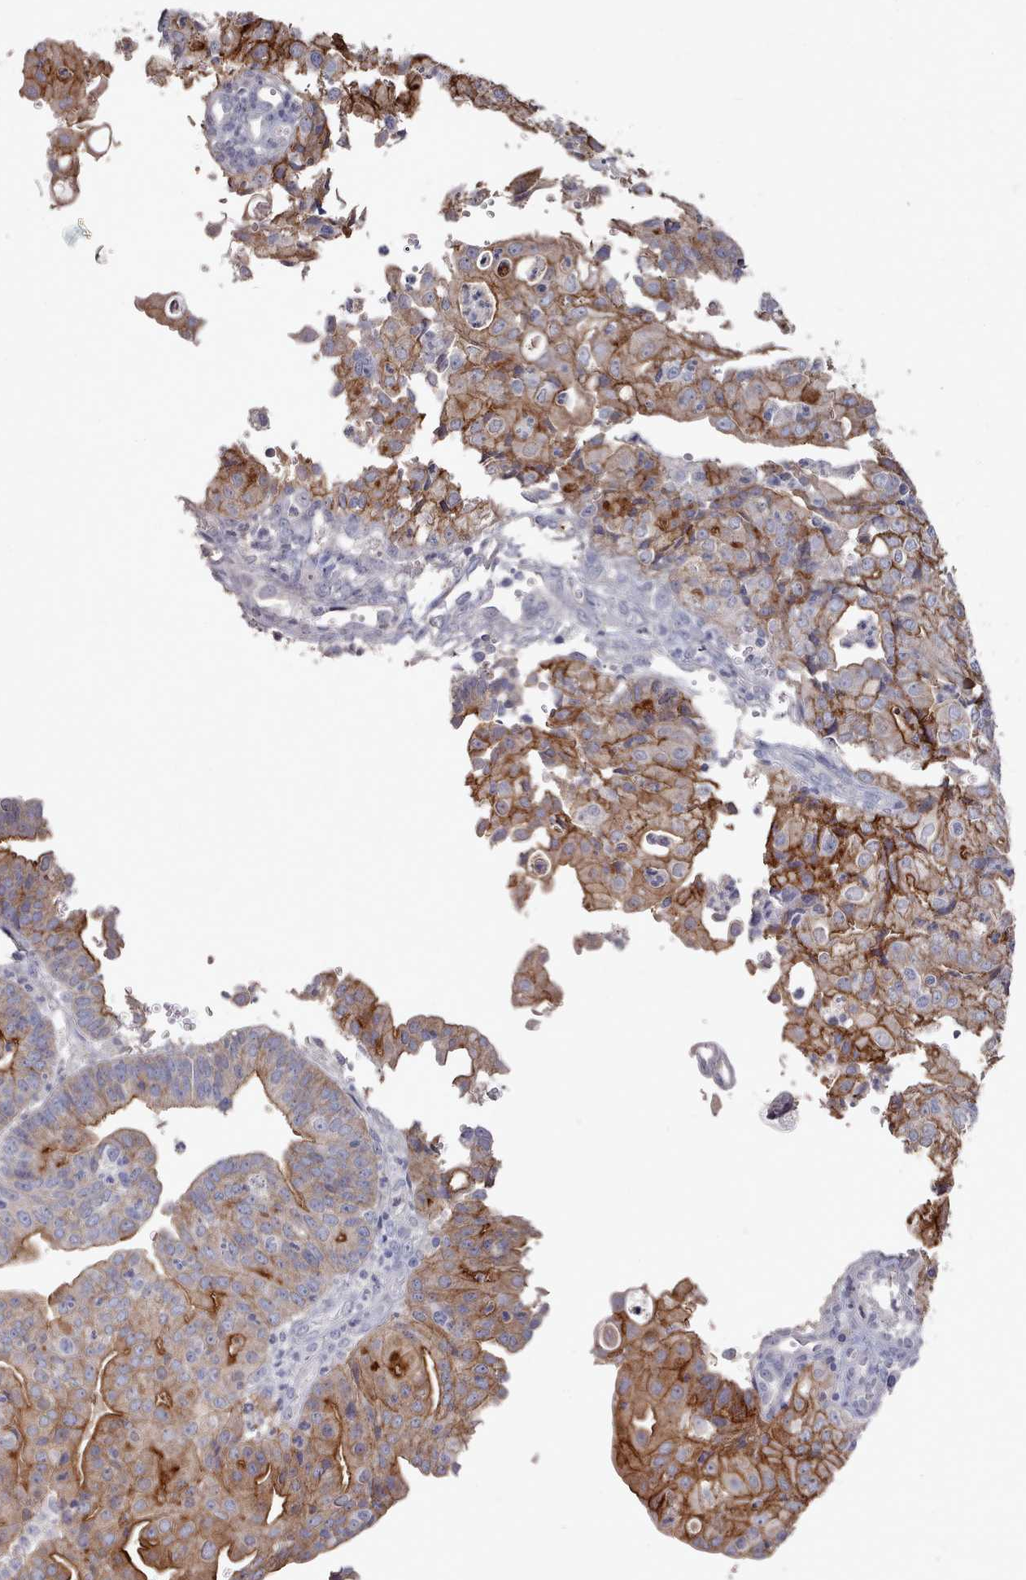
{"staining": {"intensity": "moderate", "quantity": "25%-75%", "location": "cytoplasmic/membranous"}, "tissue": "endometrial cancer", "cell_type": "Tumor cells", "image_type": "cancer", "snomed": [{"axis": "morphology", "description": "Adenocarcinoma, NOS"}, {"axis": "topography", "description": "Endometrium"}], "caption": "Immunohistochemistry (IHC) staining of adenocarcinoma (endometrial), which demonstrates medium levels of moderate cytoplasmic/membranous staining in about 25%-75% of tumor cells indicating moderate cytoplasmic/membranous protein positivity. The staining was performed using DAB (brown) for protein detection and nuclei were counterstained in hematoxylin (blue).", "gene": "PROM2", "patient": {"sex": "female", "age": 56}}